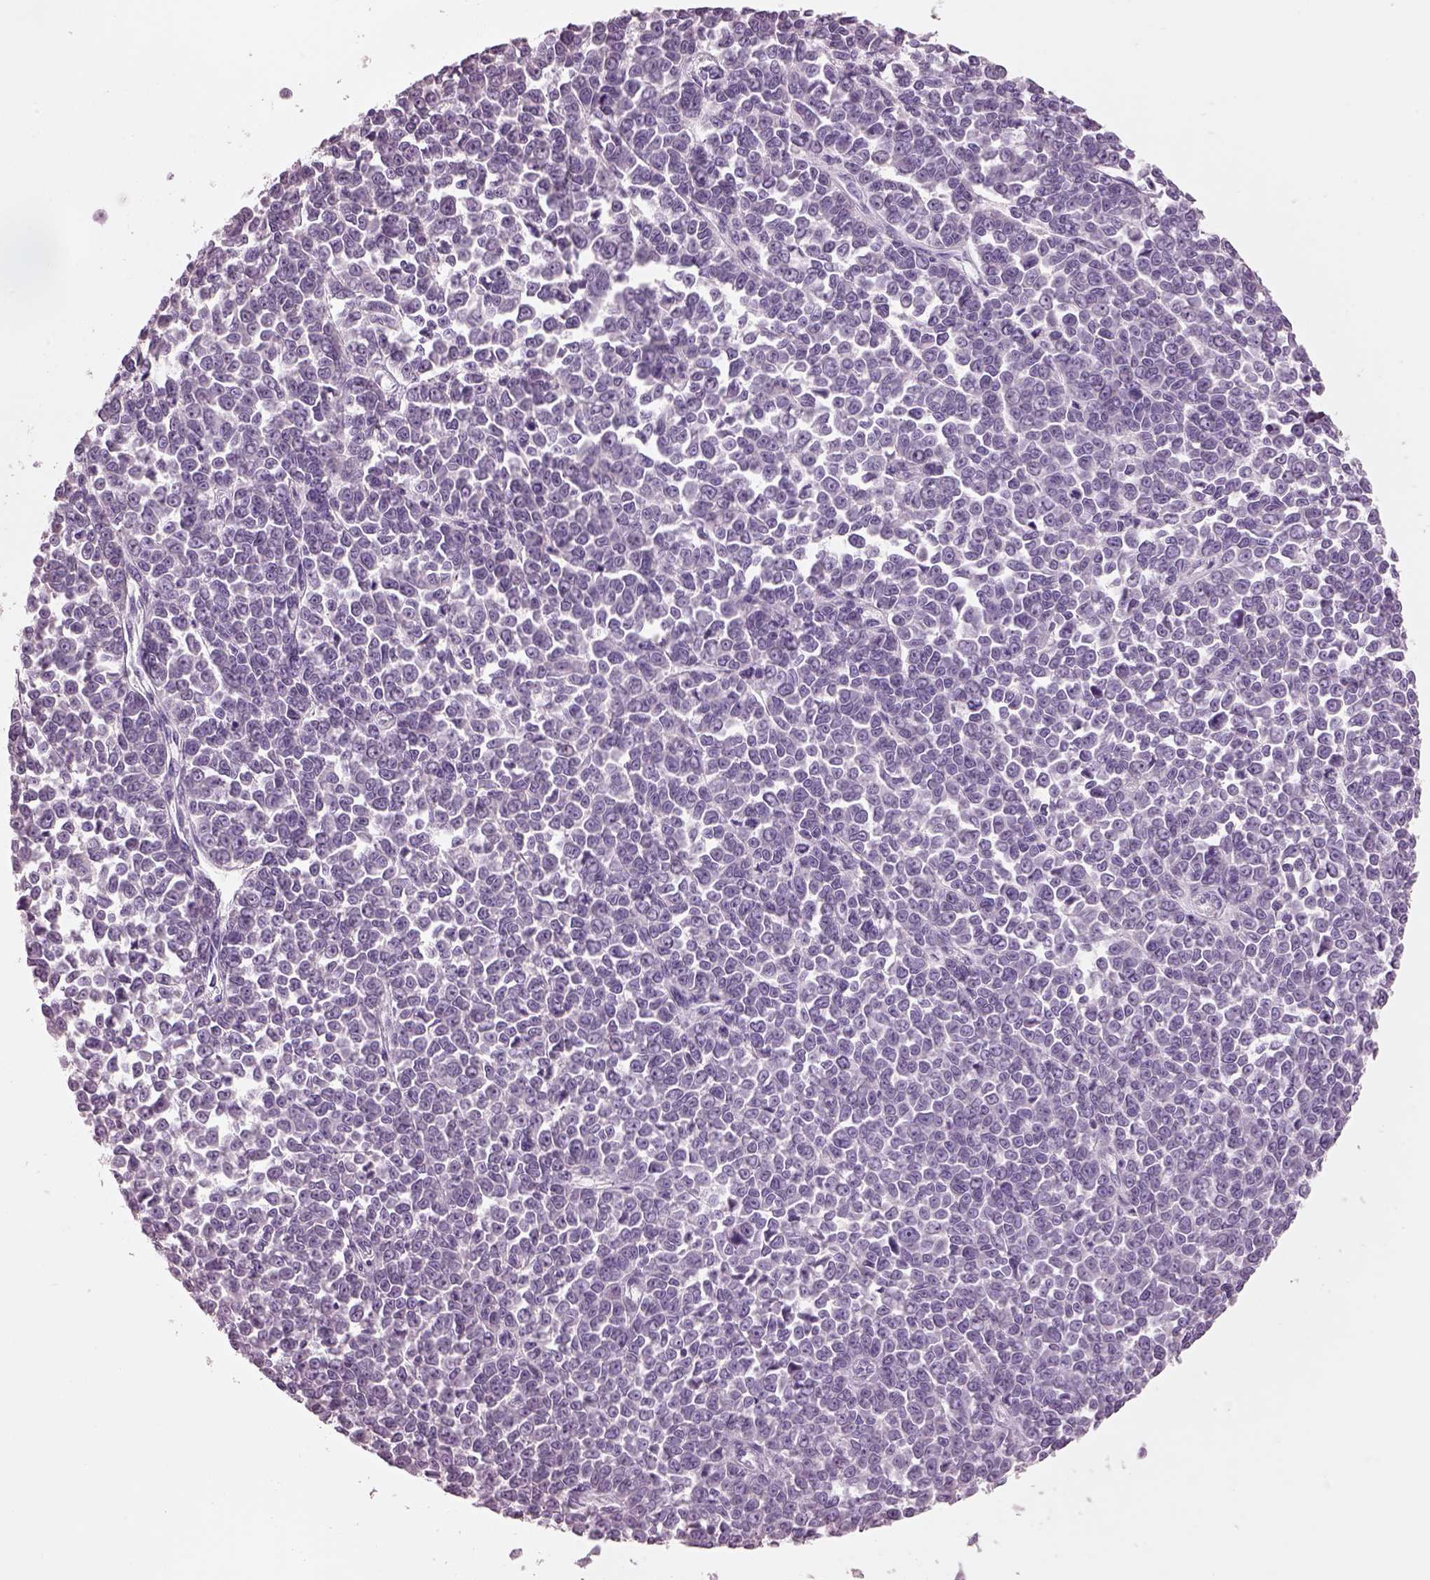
{"staining": {"intensity": "negative", "quantity": "none", "location": "none"}, "tissue": "melanoma", "cell_type": "Tumor cells", "image_type": "cancer", "snomed": [{"axis": "morphology", "description": "Malignant melanoma, NOS"}, {"axis": "topography", "description": "Skin"}], "caption": "Human melanoma stained for a protein using immunohistochemistry exhibits no expression in tumor cells.", "gene": "SLC27A2", "patient": {"sex": "female", "age": 95}}